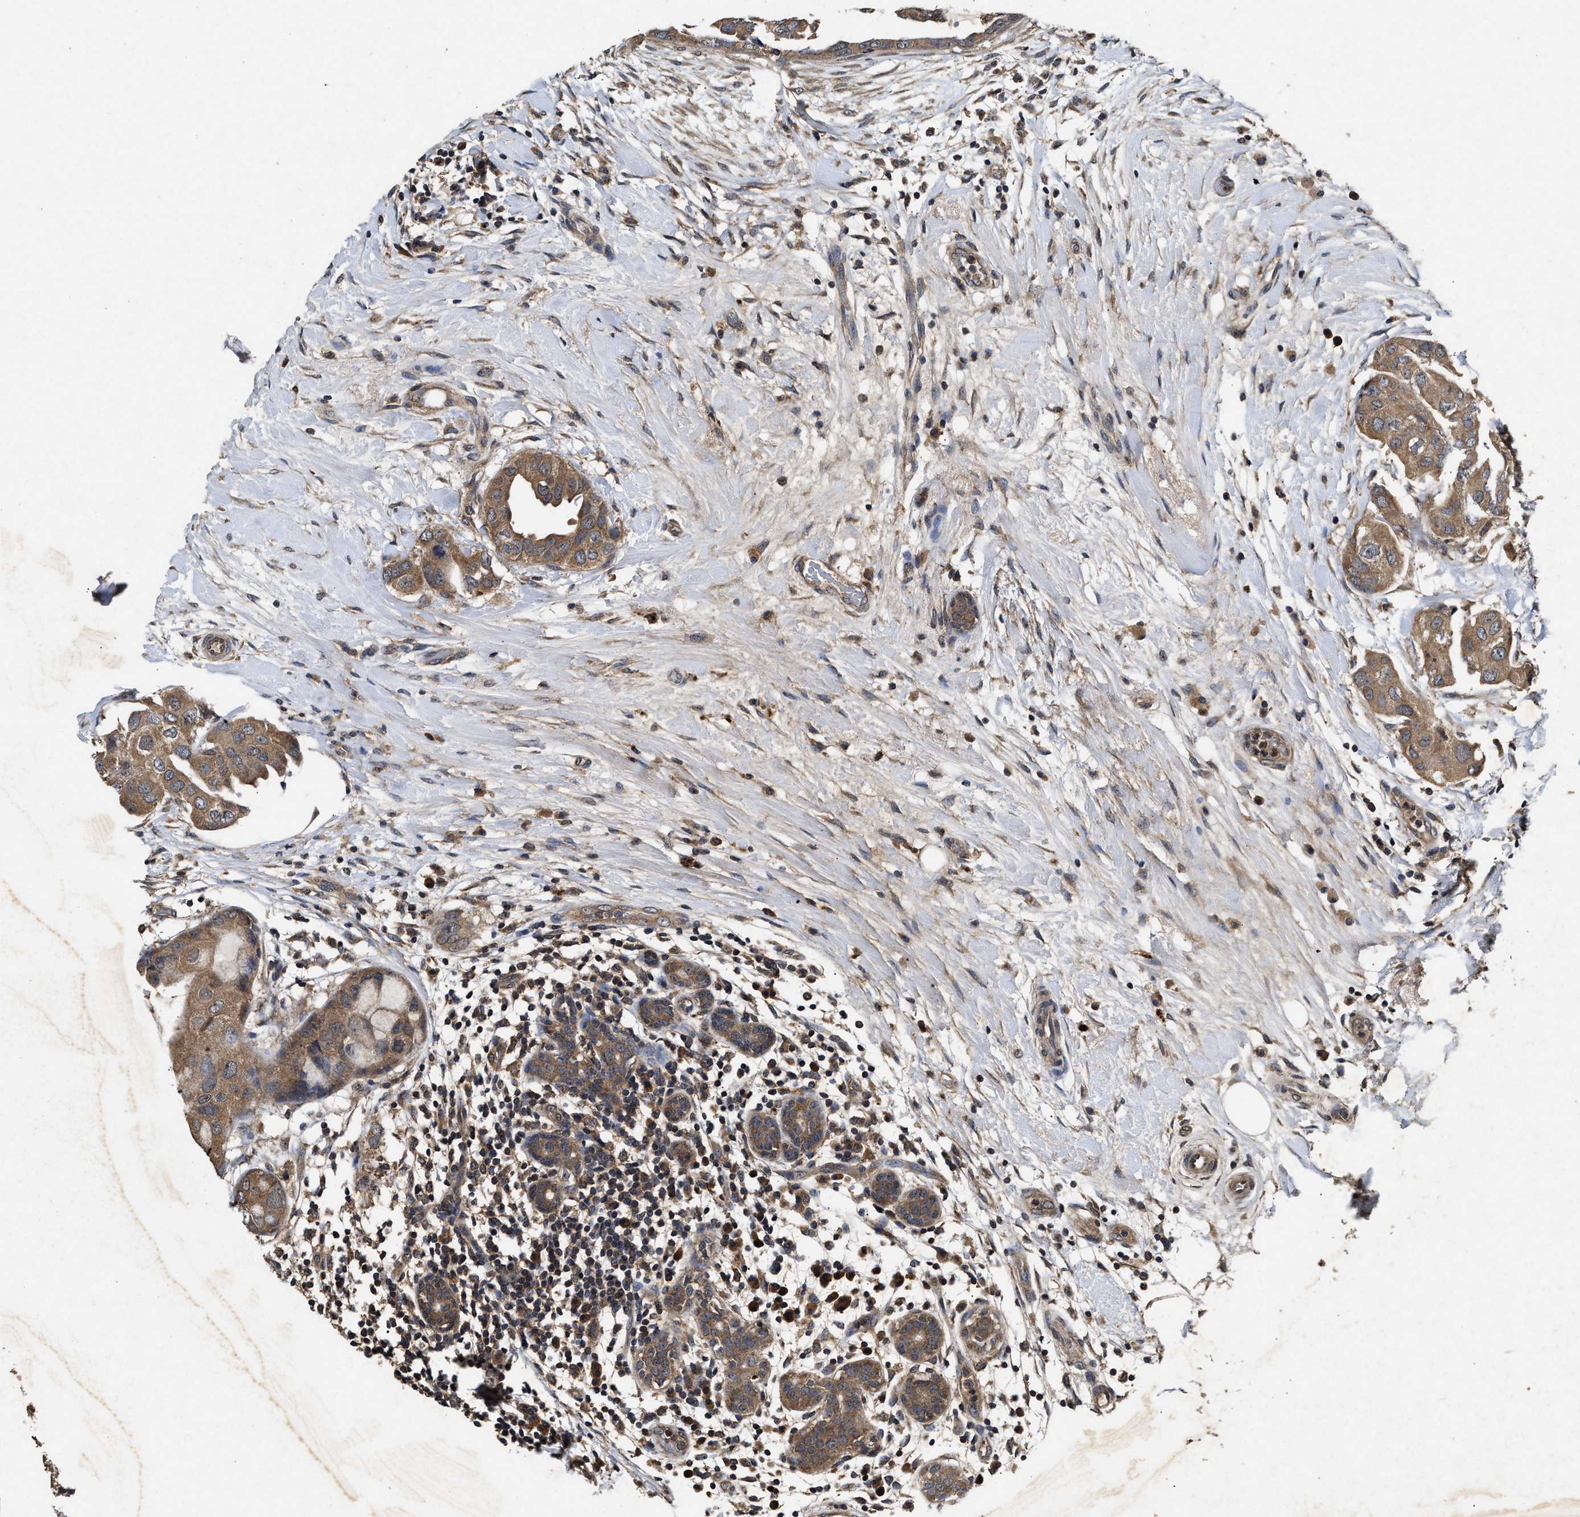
{"staining": {"intensity": "moderate", "quantity": ">75%", "location": "cytoplasmic/membranous"}, "tissue": "breast cancer", "cell_type": "Tumor cells", "image_type": "cancer", "snomed": [{"axis": "morphology", "description": "Normal tissue, NOS"}, {"axis": "morphology", "description": "Duct carcinoma"}, {"axis": "topography", "description": "Breast"}], "caption": "Human breast infiltrating ductal carcinoma stained for a protein (brown) reveals moderate cytoplasmic/membranous positive positivity in approximately >75% of tumor cells.", "gene": "PDAP1", "patient": {"sex": "female", "age": 40}}